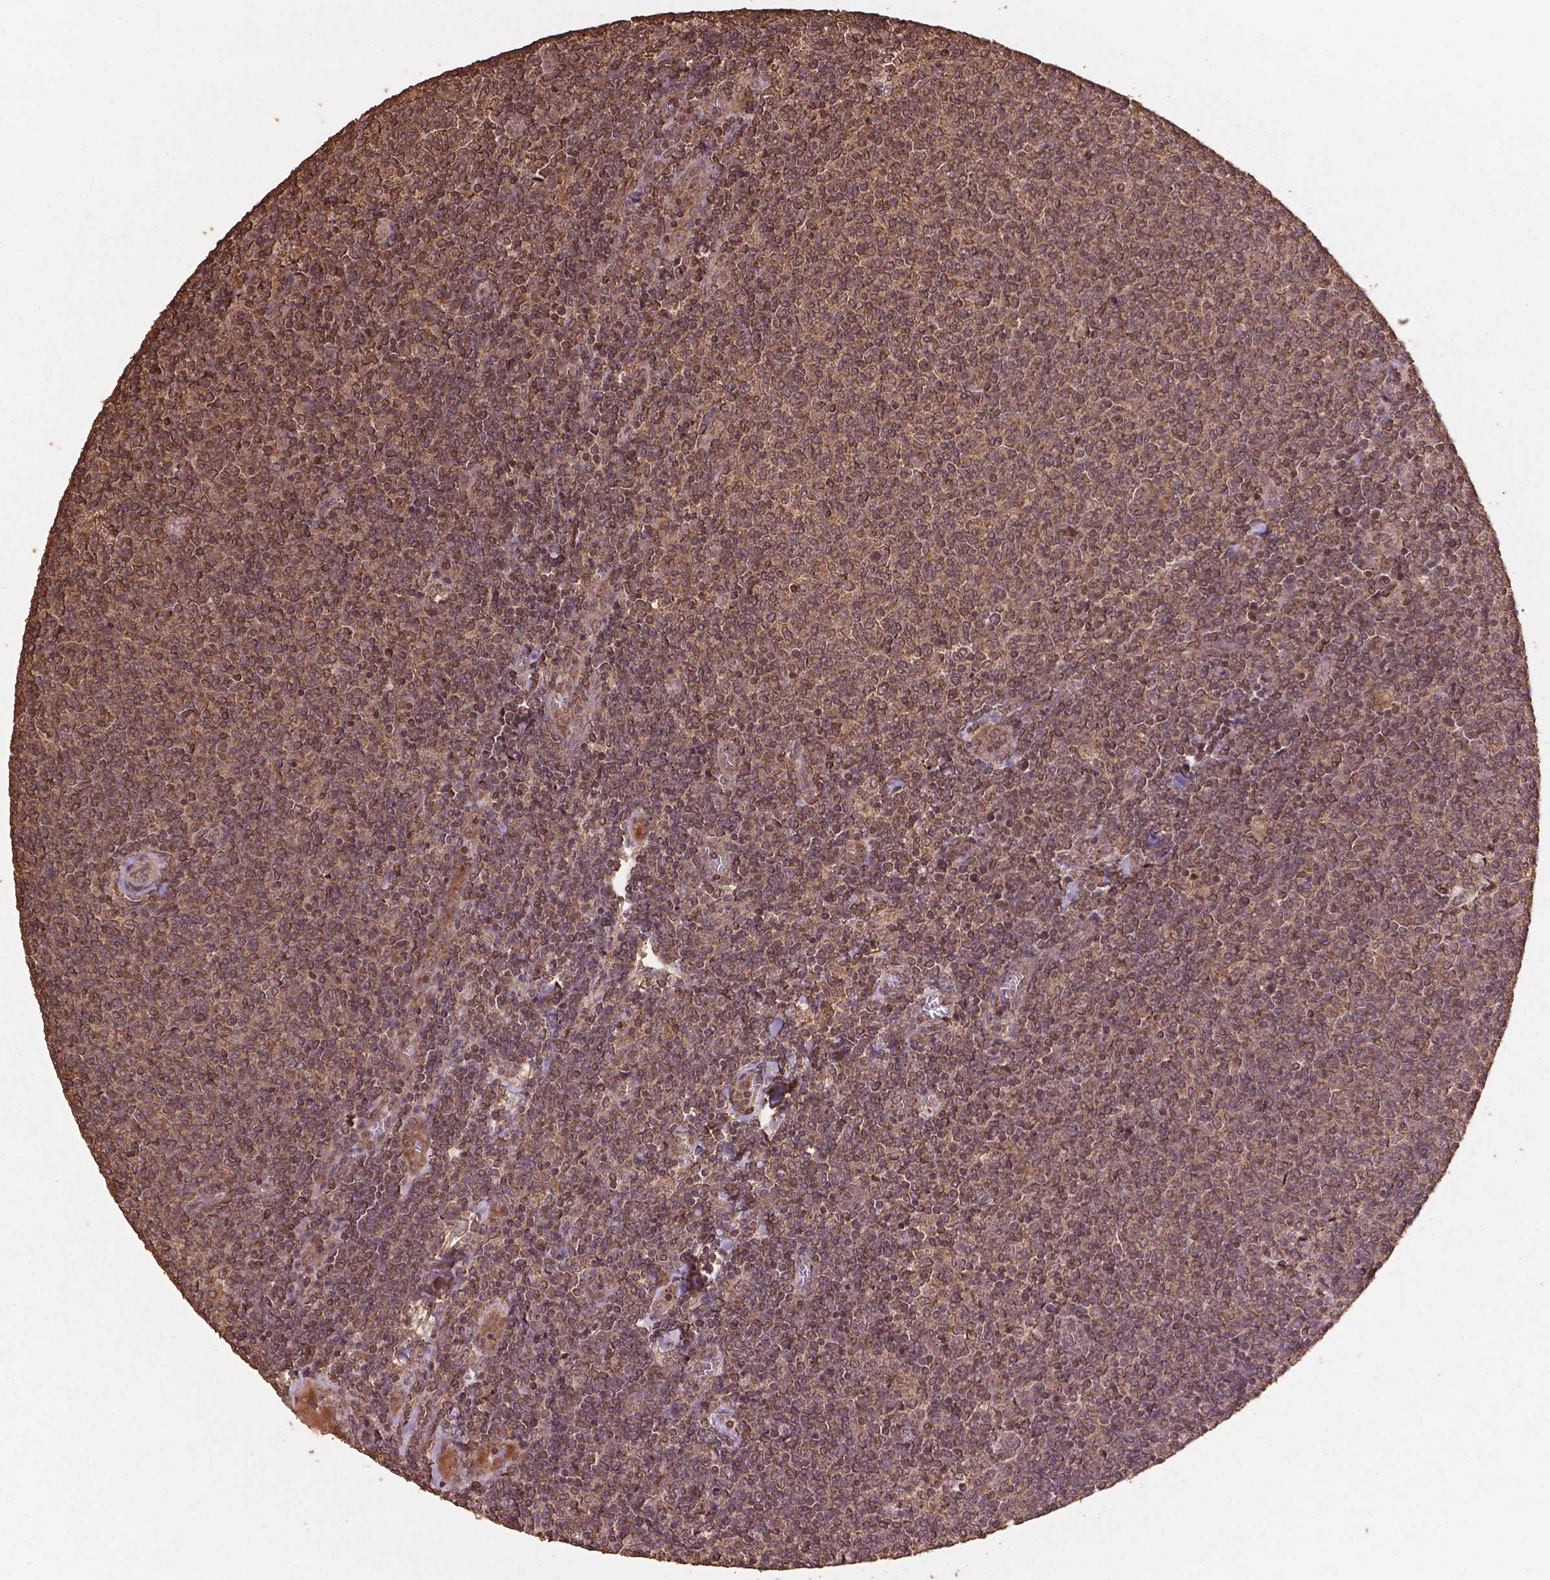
{"staining": {"intensity": "weak", "quantity": ">75%", "location": "cytoplasmic/membranous"}, "tissue": "lymphoma", "cell_type": "Tumor cells", "image_type": "cancer", "snomed": [{"axis": "morphology", "description": "Malignant lymphoma, non-Hodgkin's type, Low grade"}, {"axis": "topography", "description": "Lymph node"}], "caption": "Low-grade malignant lymphoma, non-Hodgkin's type was stained to show a protein in brown. There is low levels of weak cytoplasmic/membranous expression in about >75% of tumor cells.", "gene": "BABAM1", "patient": {"sex": "male", "age": 52}}